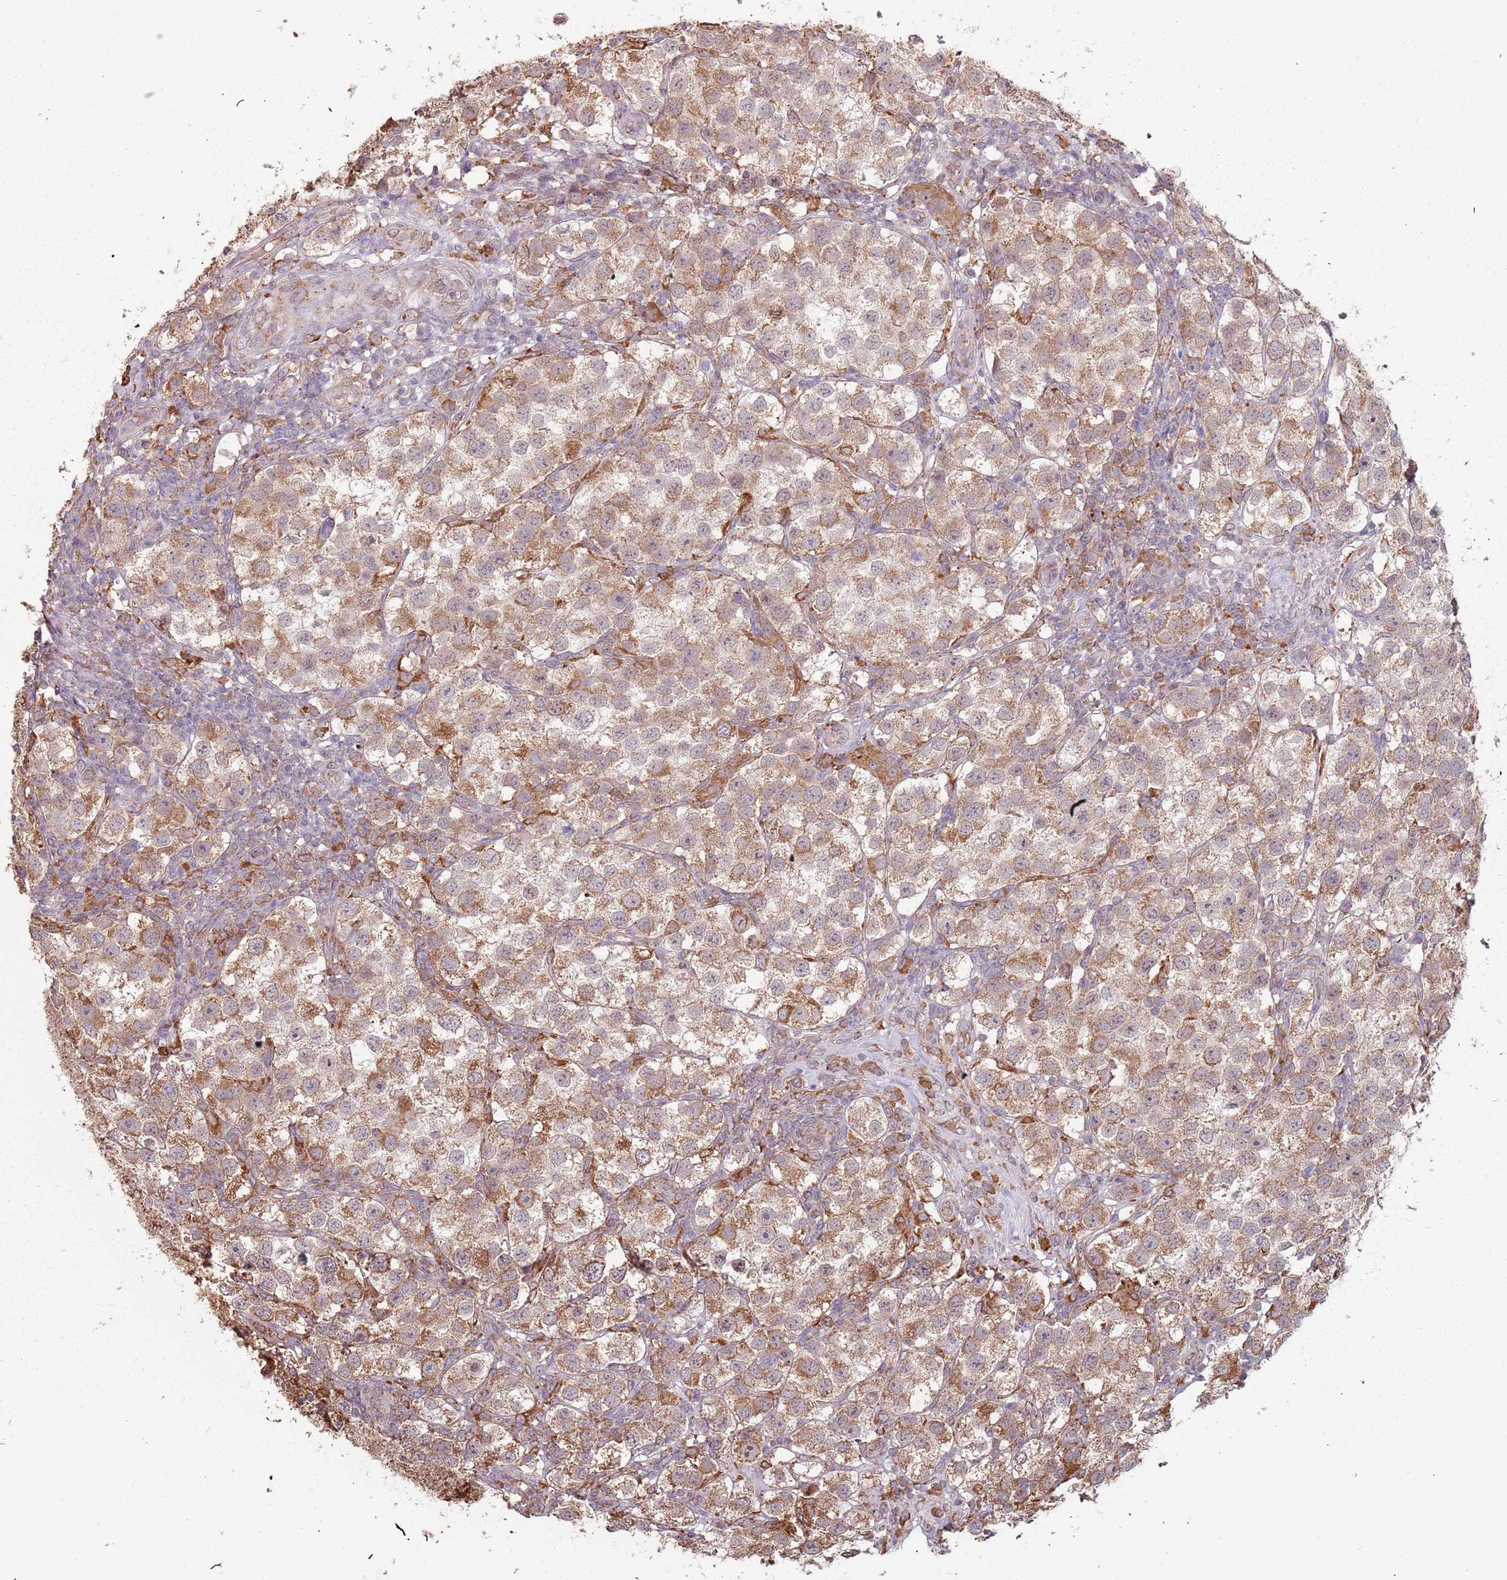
{"staining": {"intensity": "moderate", "quantity": ">75%", "location": "cytoplasmic/membranous"}, "tissue": "testis cancer", "cell_type": "Tumor cells", "image_type": "cancer", "snomed": [{"axis": "morphology", "description": "Seminoma, NOS"}, {"axis": "topography", "description": "Testis"}], "caption": "Protein expression analysis of testis seminoma shows moderate cytoplasmic/membranous expression in about >75% of tumor cells.", "gene": "ATOSB", "patient": {"sex": "male", "age": 37}}